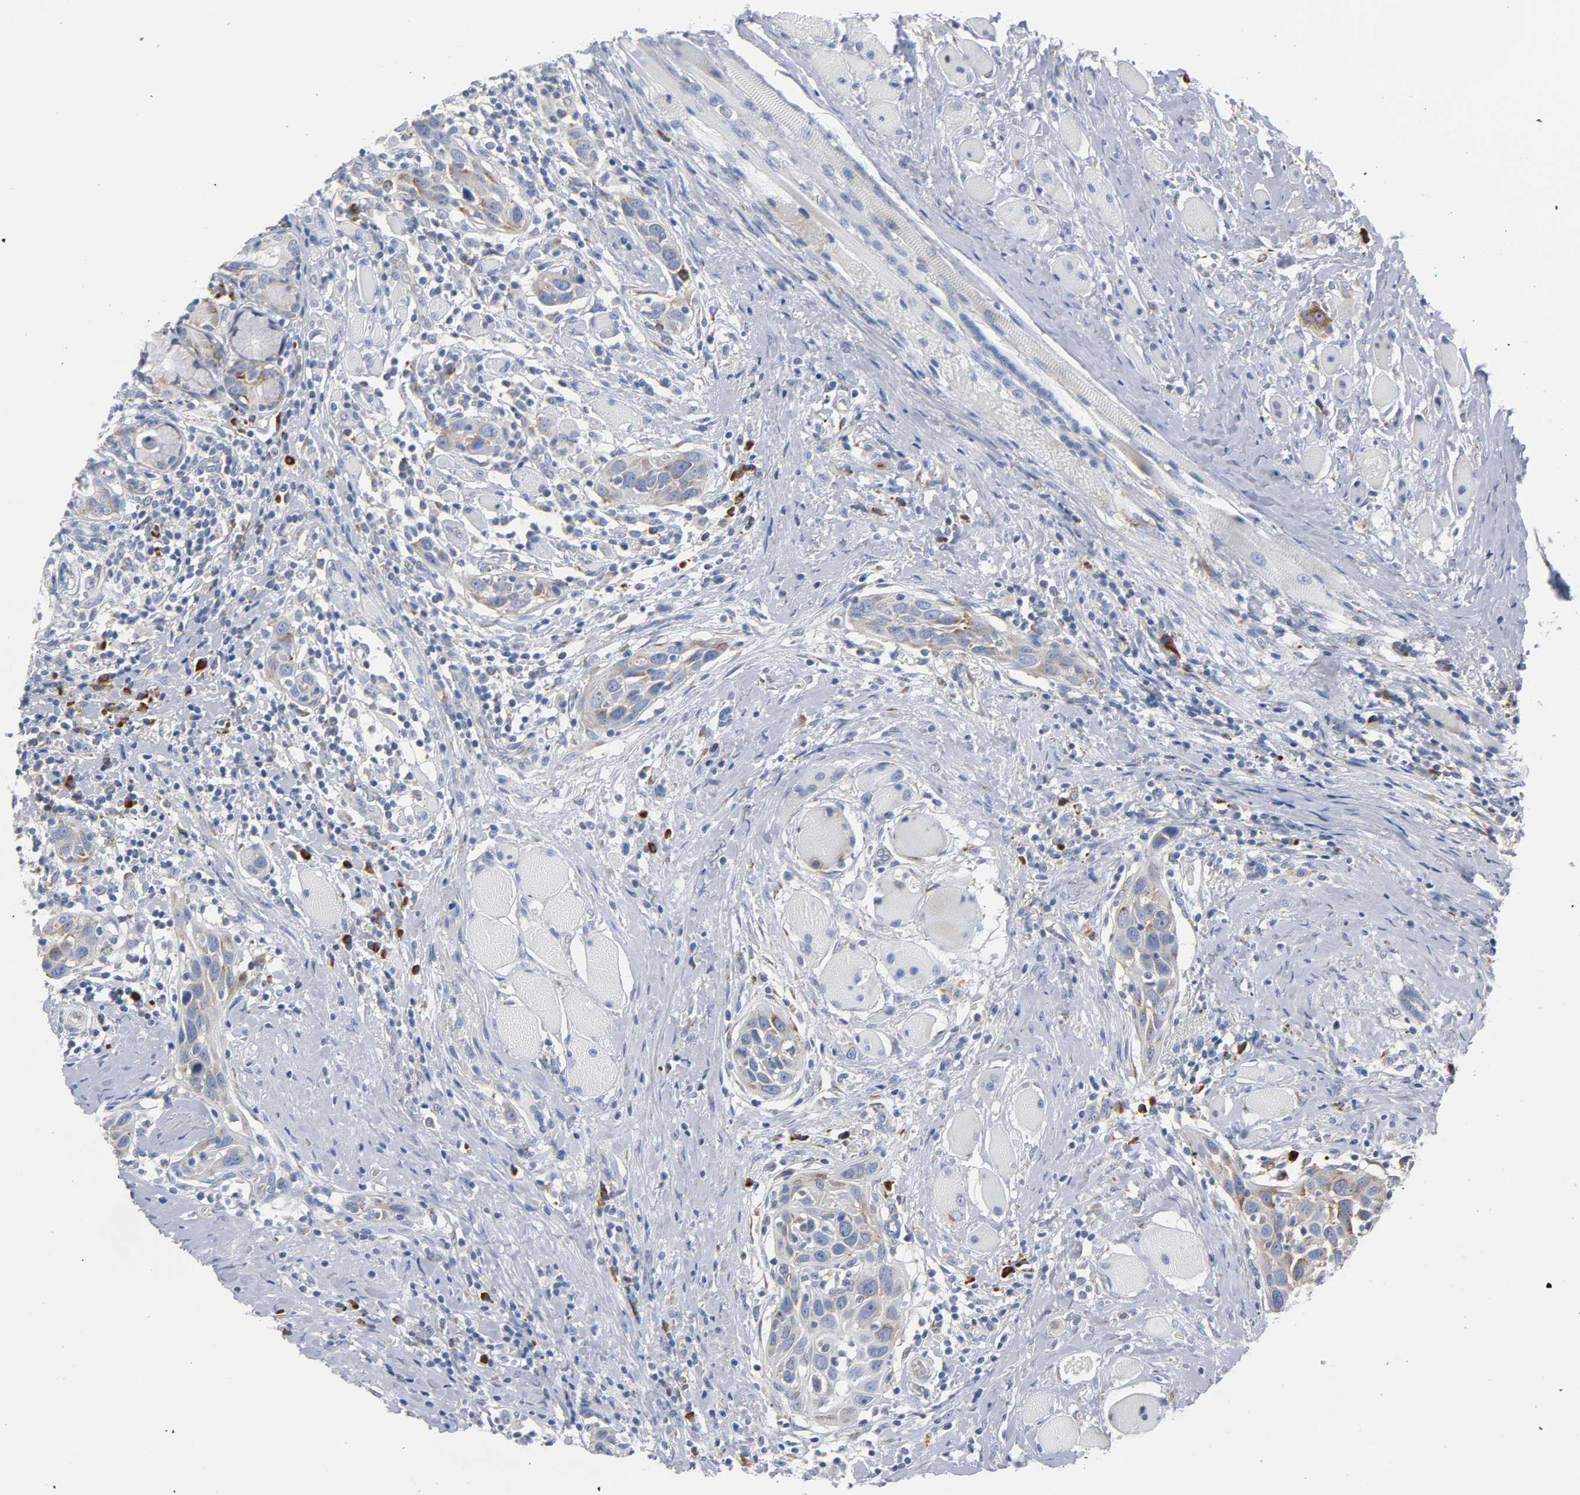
{"staining": {"intensity": "moderate", "quantity": ">75%", "location": "cytoplasmic/membranous"}, "tissue": "head and neck cancer", "cell_type": "Tumor cells", "image_type": "cancer", "snomed": [{"axis": "morphology", "description": "Squamous cell carcinoma, NOS"}, {"axis": "topography", "description": "Oral tissue"}, {"axis": "topography", "description": "Head-Neck"}], "caption": "Protein expression analysis of head and neck squamous cell carcinoma displays moderate cytoplasmic/membranous positivity in about >75% of tumor cells. (Brightfield microscopy of DAB IHC at high magnification).", "gene": "REL", "patient": {"sex": "female", "age": 50}}